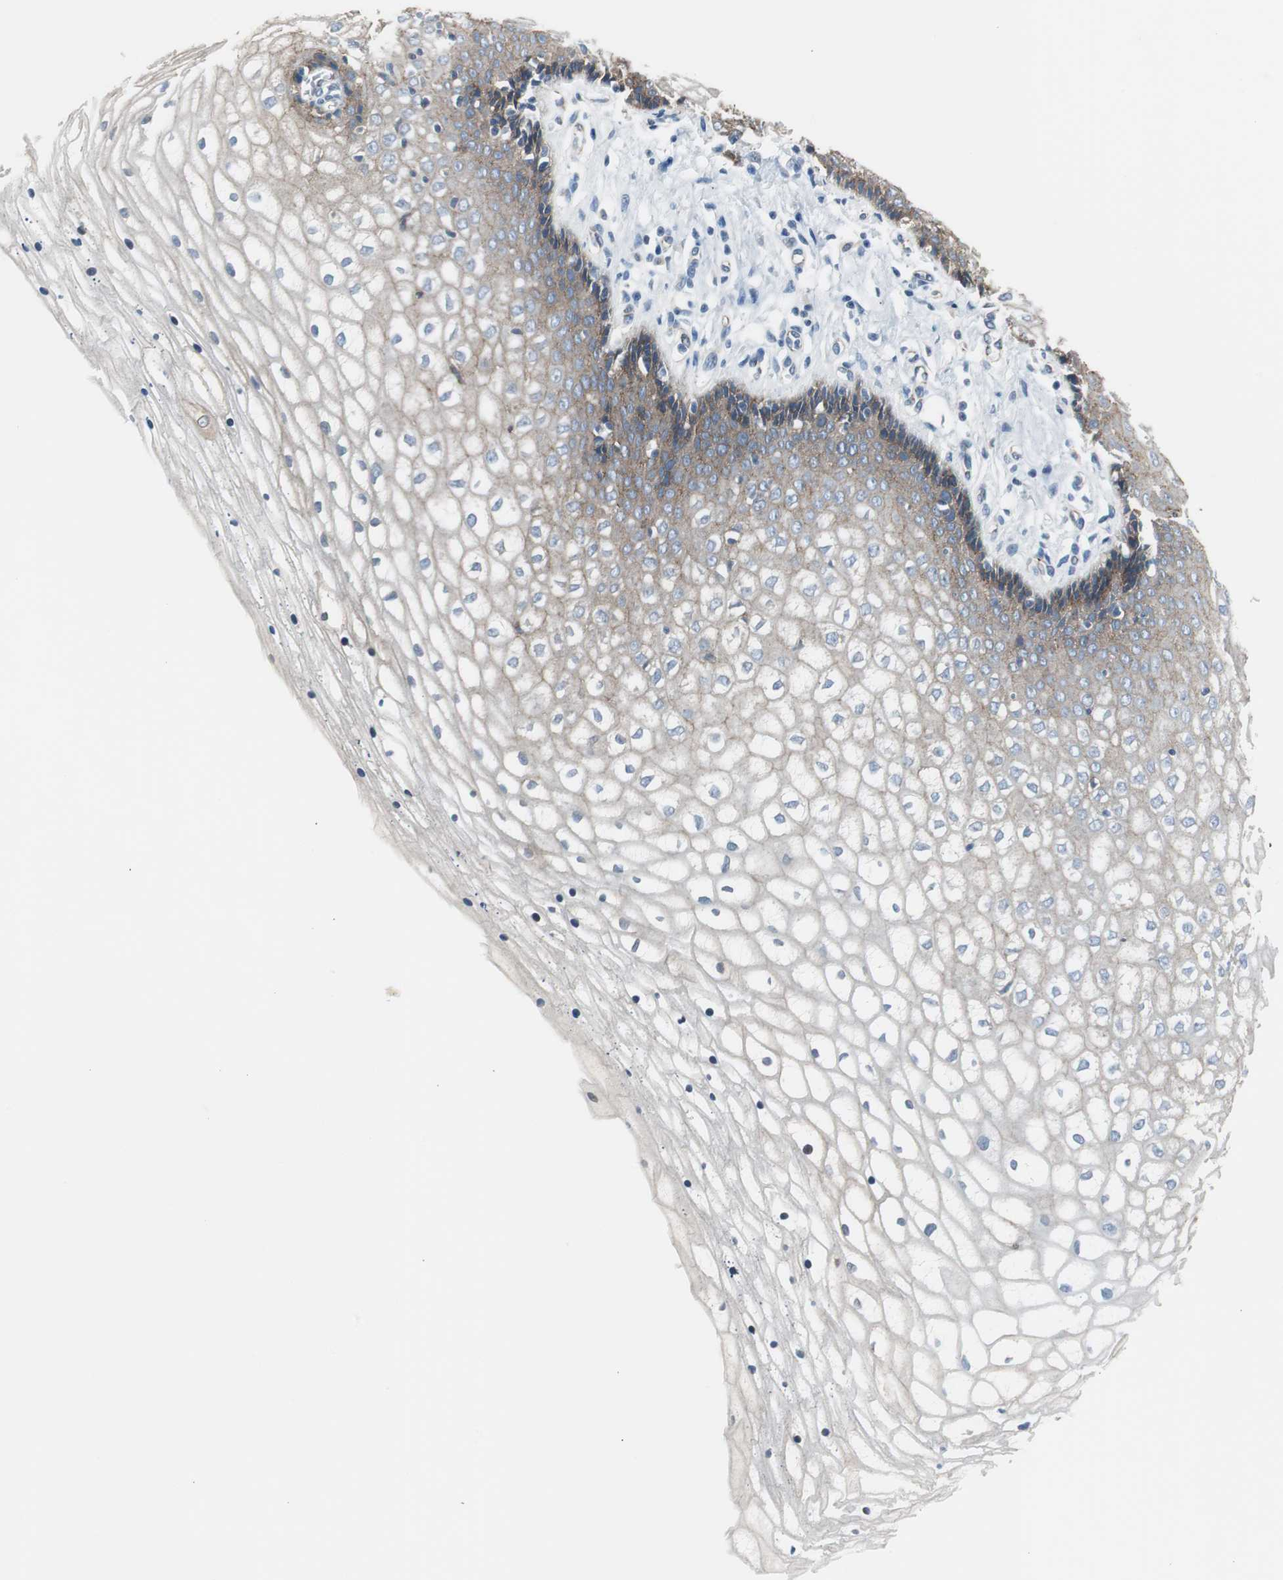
{"staining": {"intensity": "strong", "quantity": "25%-75%", "location": "cytoplasmic/membranous,nuclear"}, "tissue": "vagina", "cell_type": "Squamous epithelial cells", "image_type": "normal", "snomed": [{"axis": "morphology", "description": "Normal tissue, NOS"}, {"axis": "topography", "description": "Soft tissue"}, {"axis": "topography", "description": "Vagina"}], "caption": "Strong cytoplasmic/membranous,nuclear positivity is appreciated in about 25%-75% of squamous epithelial cells in normal vagina. The protein is shown in brown color, while the nuclei are stained blue.", "gene": "STXBP4", "patient": {"sex": "female", "age": 61}}